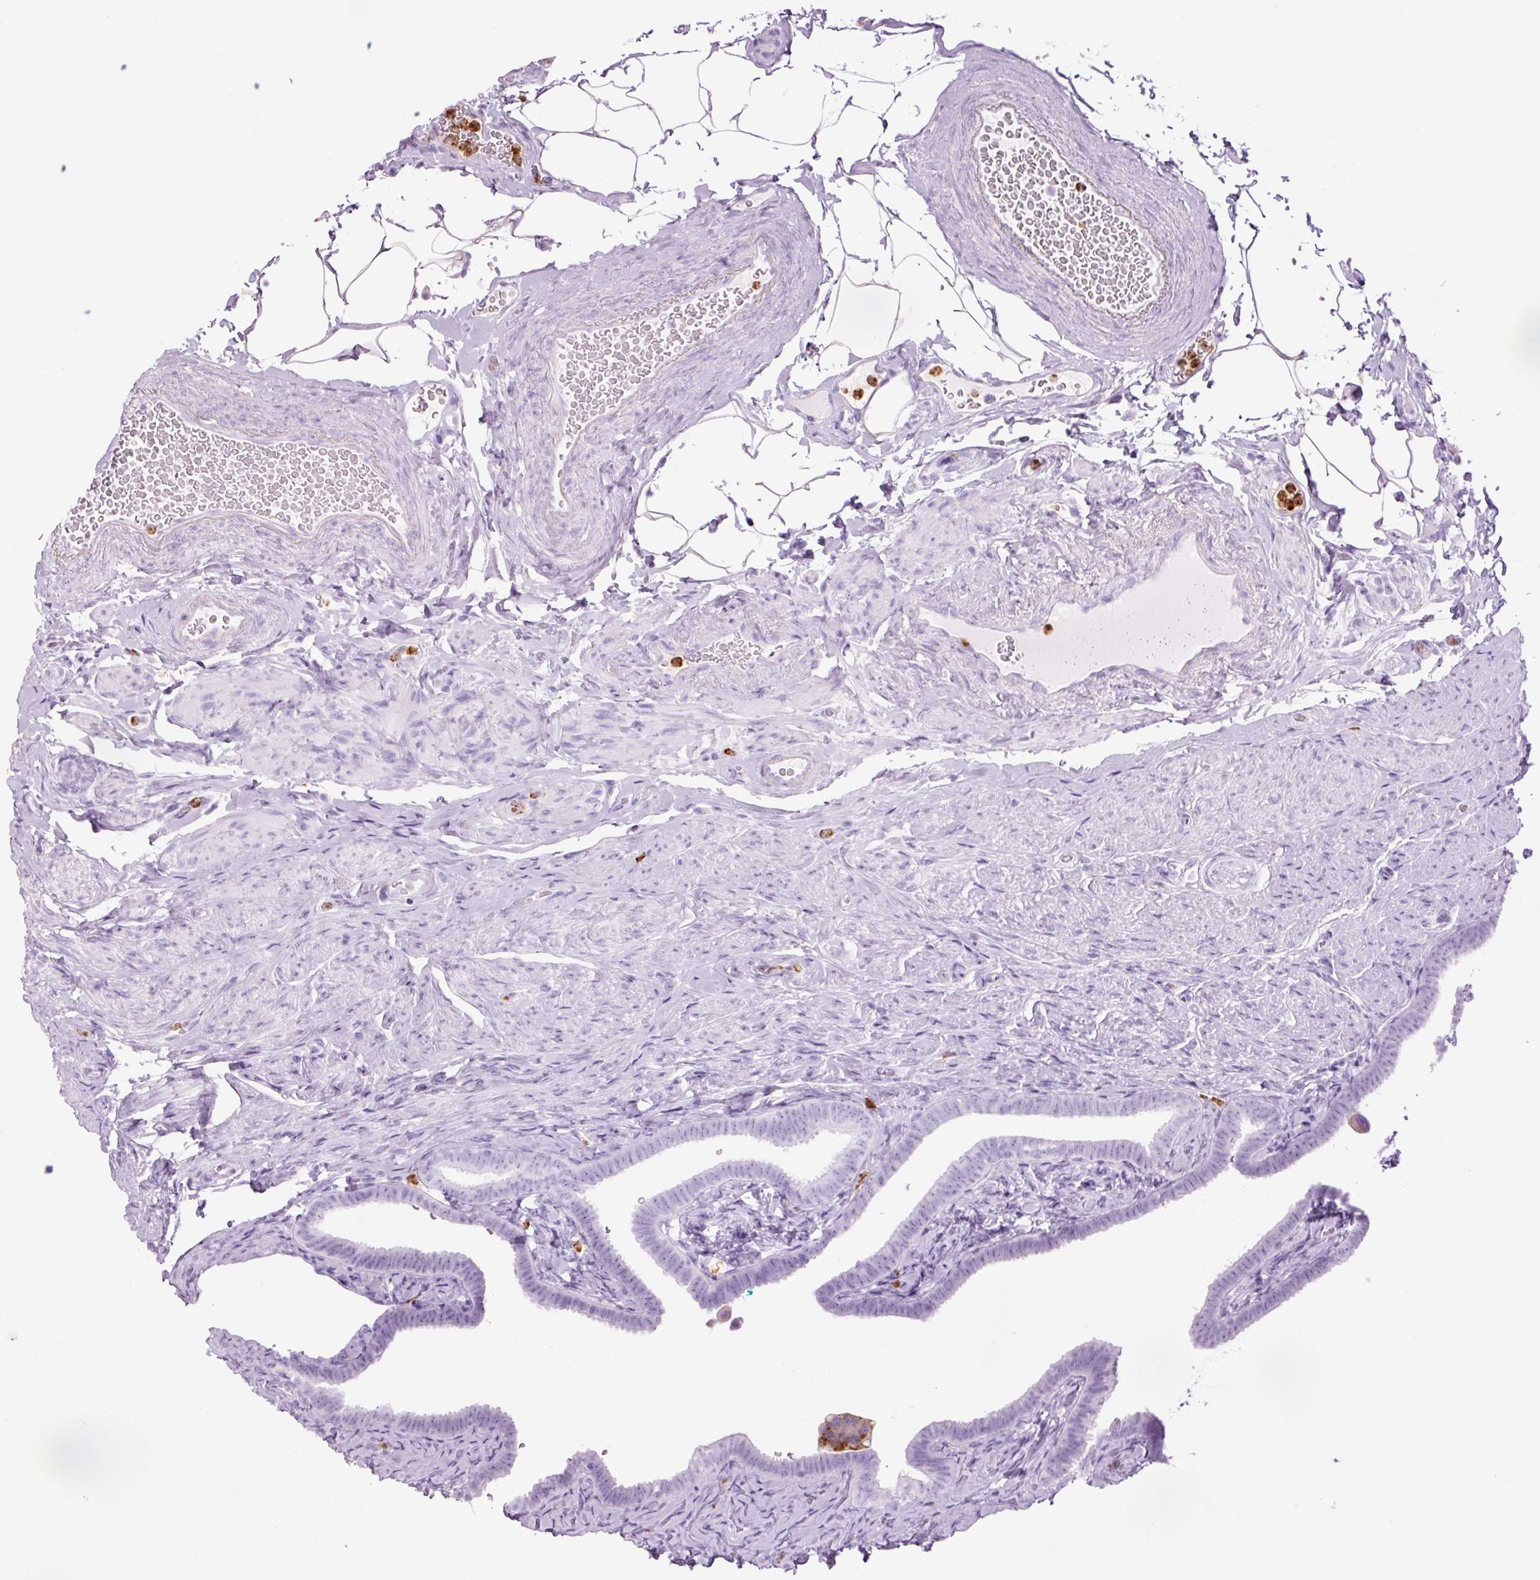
{"staining": {"intensity": "negative", "quantity": "none", "location": "none"}, "tissue": "fallopian tube", "cell_type": "Glandular cells", "image_type": "normal", "snomed": [{"axis": "morphology", "description": "Normal tissue, NOS"}, {"axis": "topography", "description": "Fallopian tube"}], "caption": "High power microscopy photomicrograph of an immunohistochemistry (IHC) histopathology image of unremarkable fallopian tube, revealing no significant positivity in glandular cells.", "gene": "LYZ", "patient": {"sex": "female", "age": 69}}